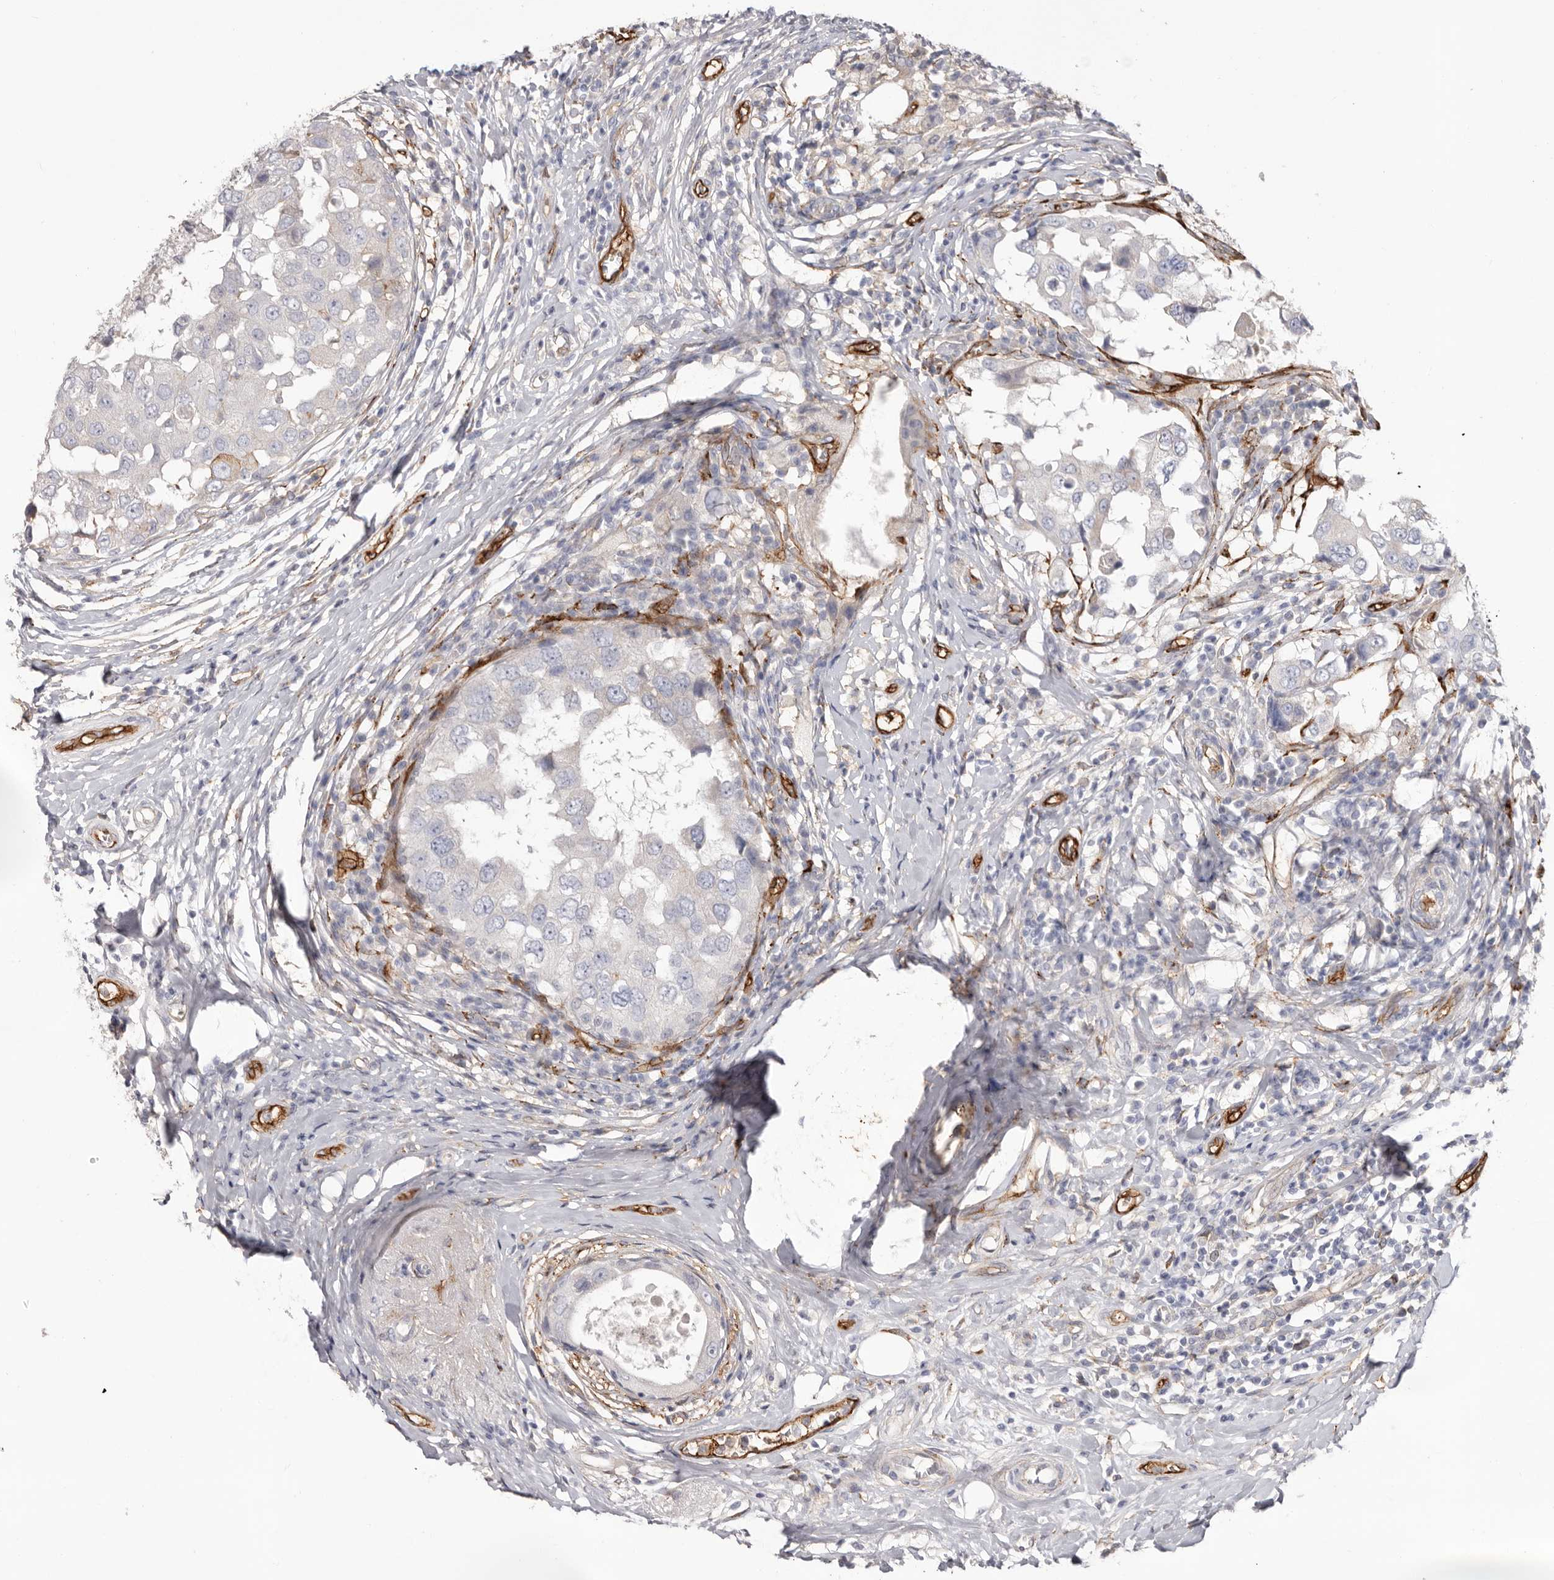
{"staining": {"intensity": "negative", "quantity": "none", "location": "none"}, "tissue": "breast cancer", "cell_type": "Tumor cells", "image_type": "cancer", "snomed": [{"axis": "morphology", "description": "Duct carcinoma"}, {"axis": "topography", "description": "Breast"}], "caption": "This is an immunohistochemistry micrograph of human breast invasive ductal carcinoma. There is no staining in tumor cells.", "gene": "LRRC66", "patient": {"sex": "female", "age": 27}}